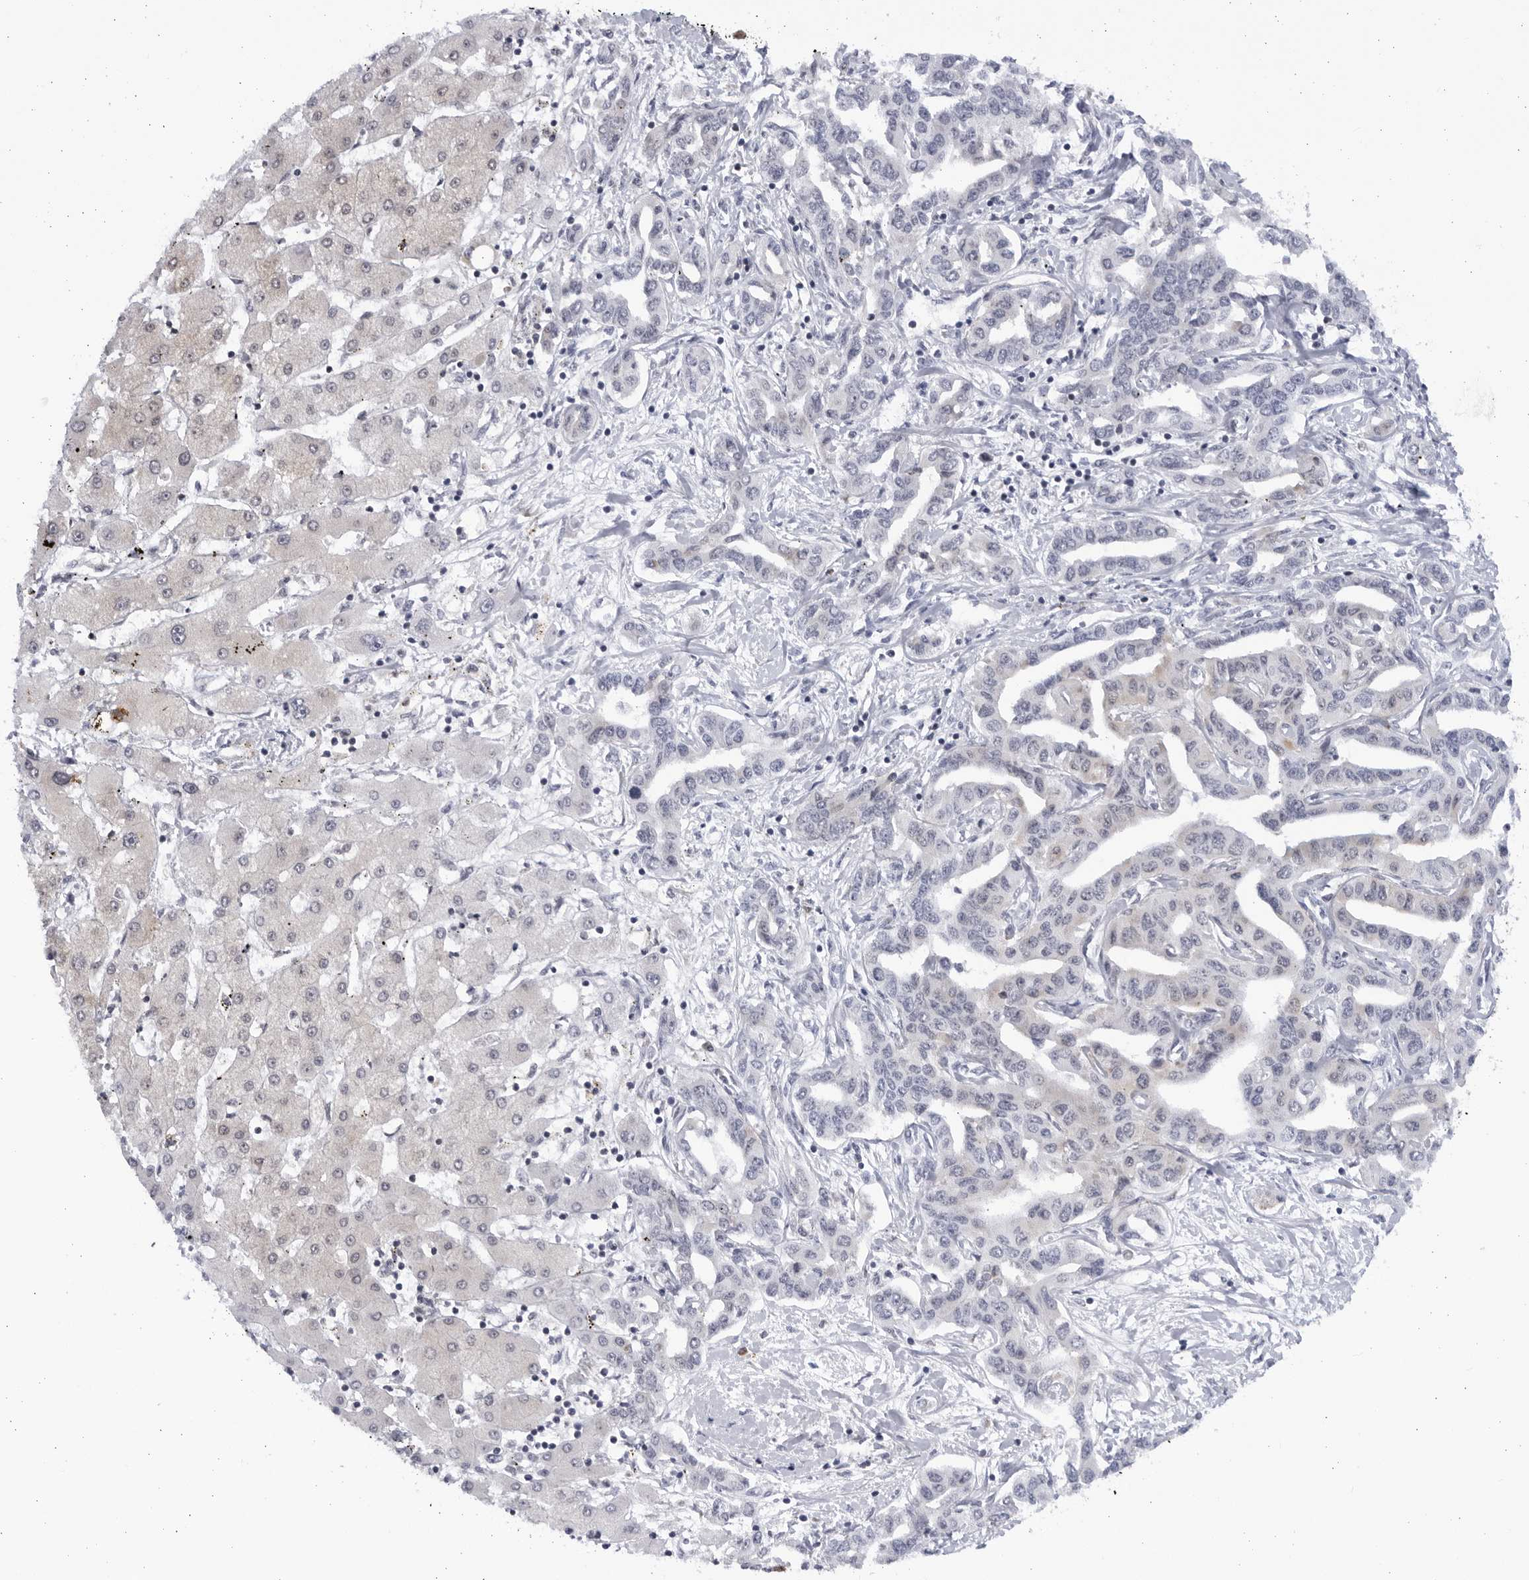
{"staining": {"intensity": "negative", "quantity": "none", "location": "none"}, "tissue": "liver cancer", "cell_type": "Tumor cells", "image_type": "cancer", "snomed": [{"axis": "morphology", "description": "Cholangiocarcinoma"}, {"axis": "topography", "description": "Liver"}], "caption": "This is a image of IHC staining of liver cancer (cholangiocarcinoma), which shows no expression in tumor cells.", "gene": "SLC25A22", "patient": {"sex": "male", "age": 59}}